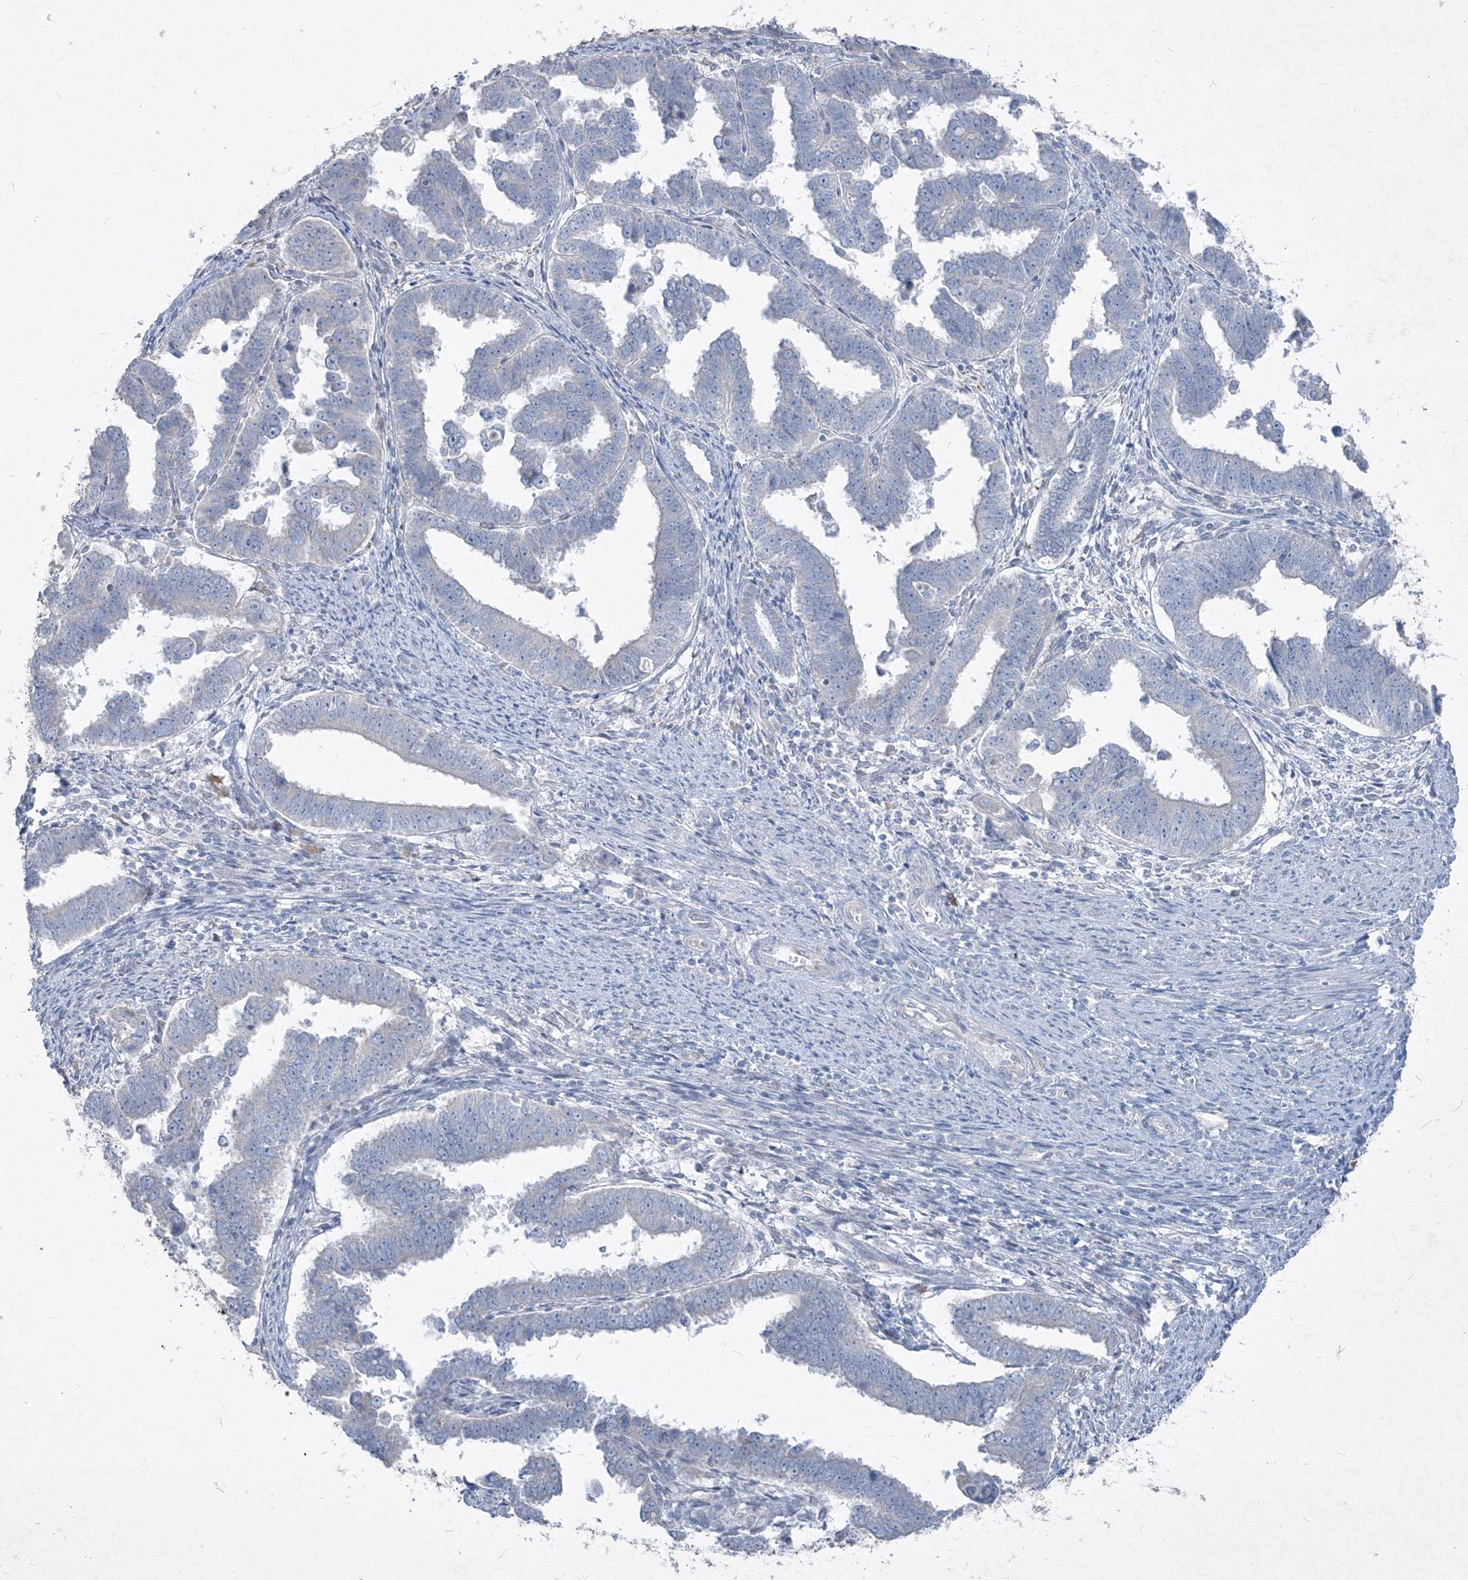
{"staining": {"intensity": "negative", "quantity": "none", "location": "none"}, "tissue": "endometrial cancer", "cell_type": "Tumor cells", "image_type": "cancer", "snomed": [{"axis": "morphology", "description": "Adenocarcinoma, NOS"}, {"axis": "topography", "description": "Endometrium"}], "caption": "Immunohistochemistry image of human adenocarcinoma (endometrial) stained for a protein (brown), which shows no positivity in tumor cells.", "gene": "IFNAR1", "patient": {"sex": "female", "age": 75}}